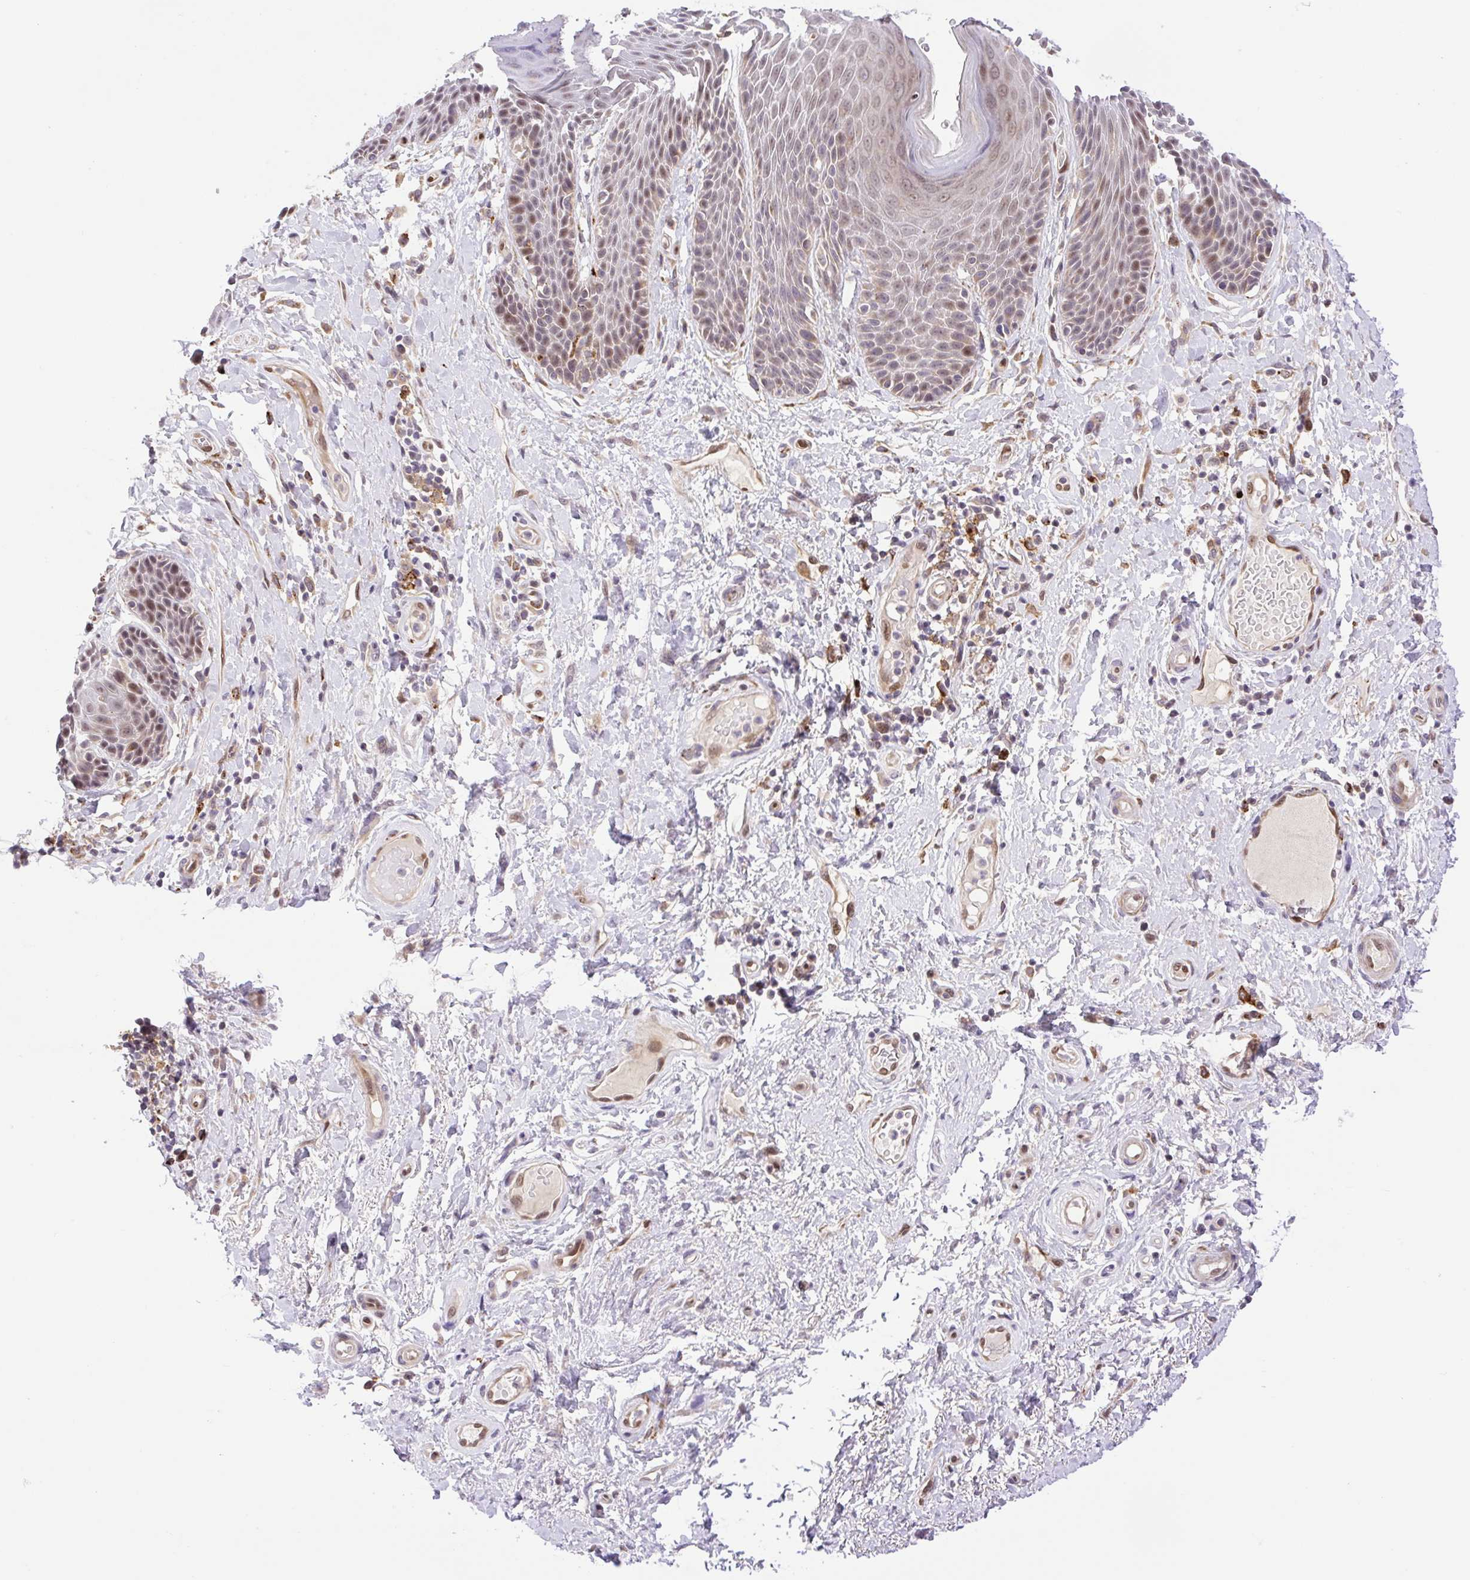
{"staining": {"intensity": "weak", "quantity": "25%-75%", "location": "nuclear"}, "tissue": "skin", "cell_type": "Epidermal cells", "image_type": "normal", "snomed": [{"axis": "morphology", "description": "Normal tissue, NOS"}, {"axis": "topography", "description": "Anal"}, {"axis": "topography", "description": "Peripheral nerve tissue"}], "caption": "Epidermal cells display low levels of weak nuclear staining in approximately 25%-75% of cells in normal human skin. The protein is shown in brown color, while the nuclei are stained blue.", "gene": "ERG", "patient": {"sex": "male", "age": 51}}